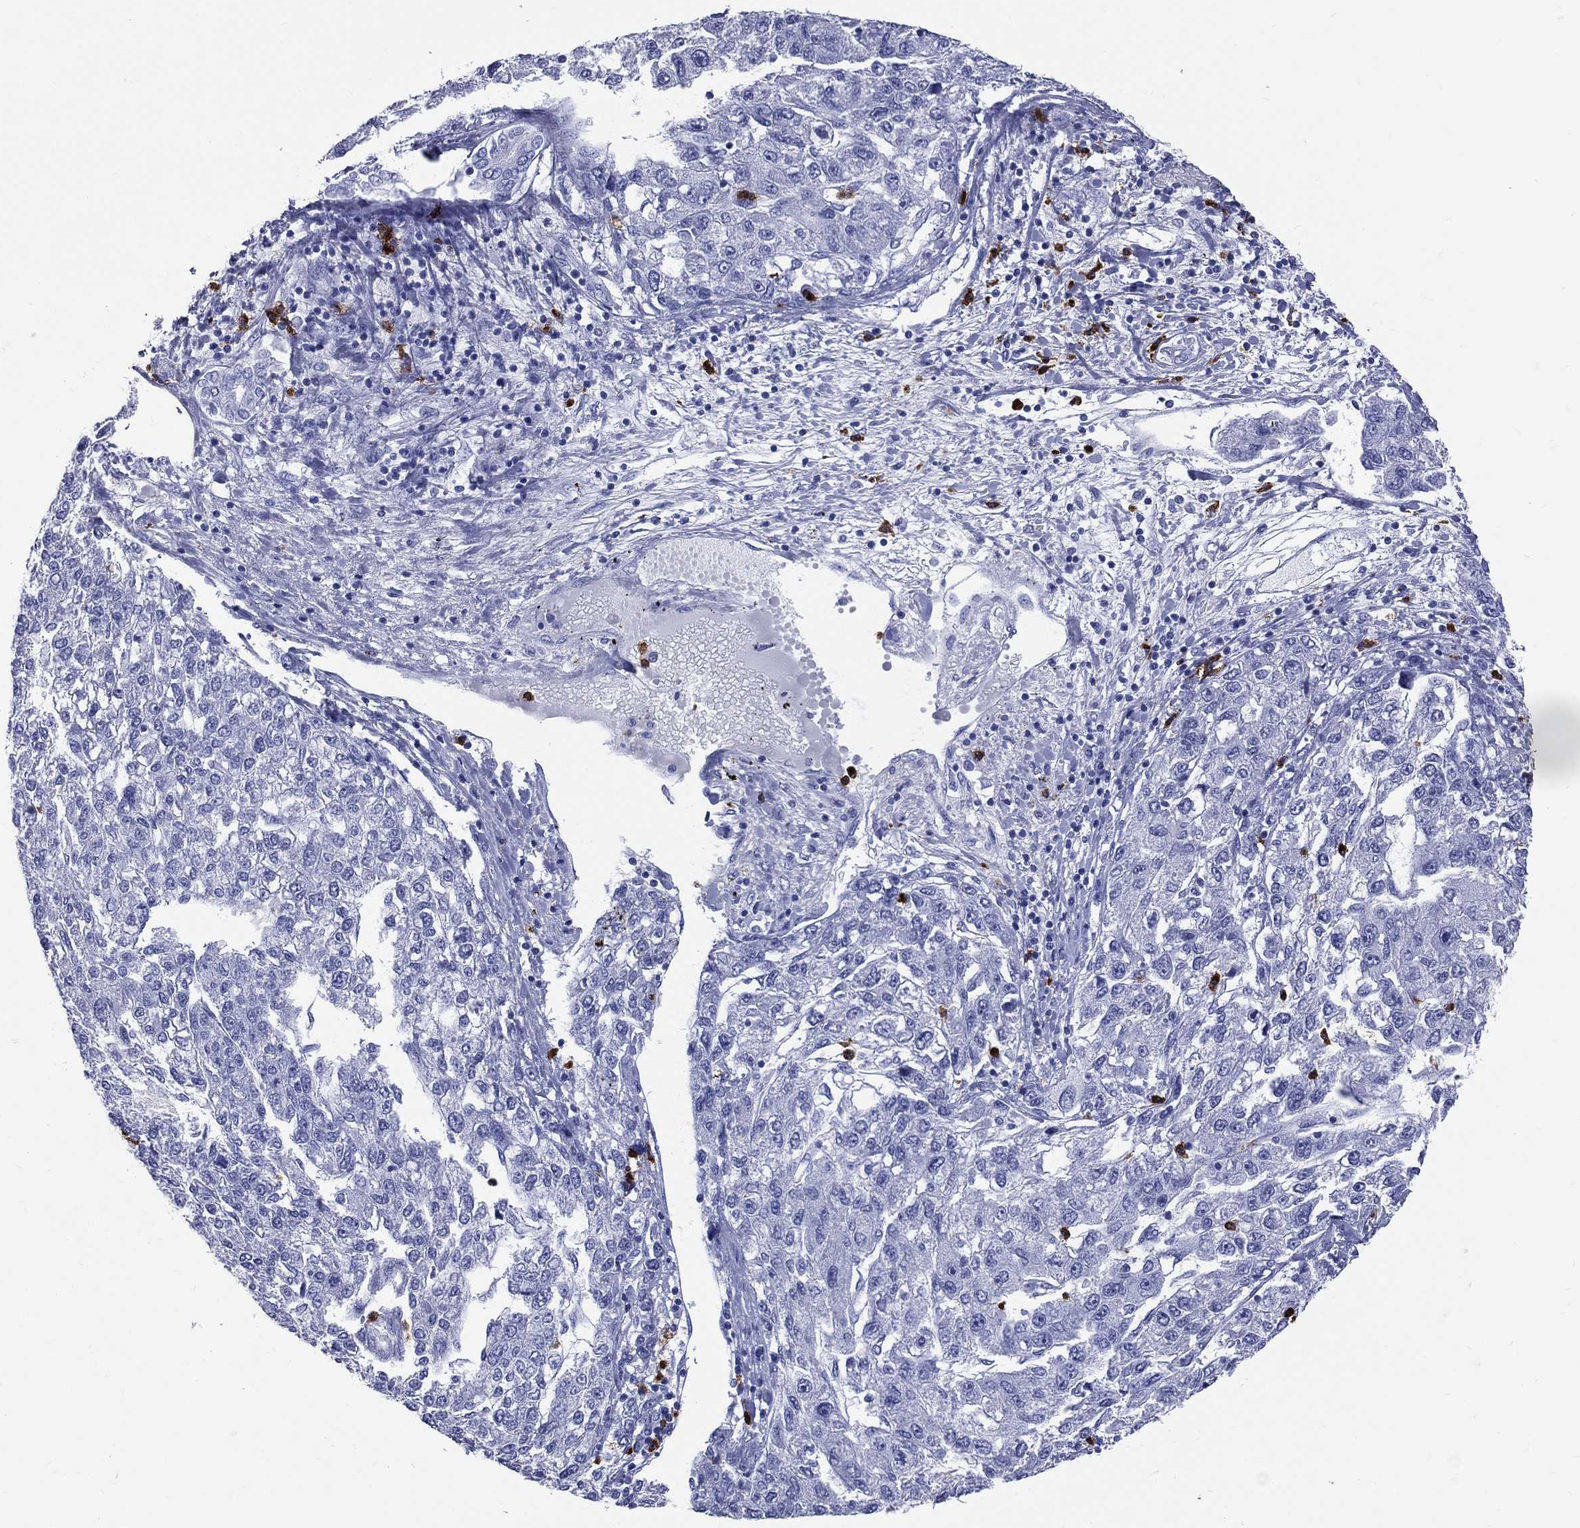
{"staining": {"intensity": "negative", "quantity": "none", "location": "none"}, "tissue": "liver cancer", "cell_type": "Tumor cells", "image_type": "cancer", "snomed": [{"axis": "morphology", "description": "Carcinoma, Hepatocellular, NOS"}, {"axis": "topography", "description": "Liver"}], "caption": "Liver cancer stained for a protein using immunohistochemistry demonstrates no expression tumor cells.", "gene": "PGLYRP1", "patient": {"sex": "male", "age": 56}}